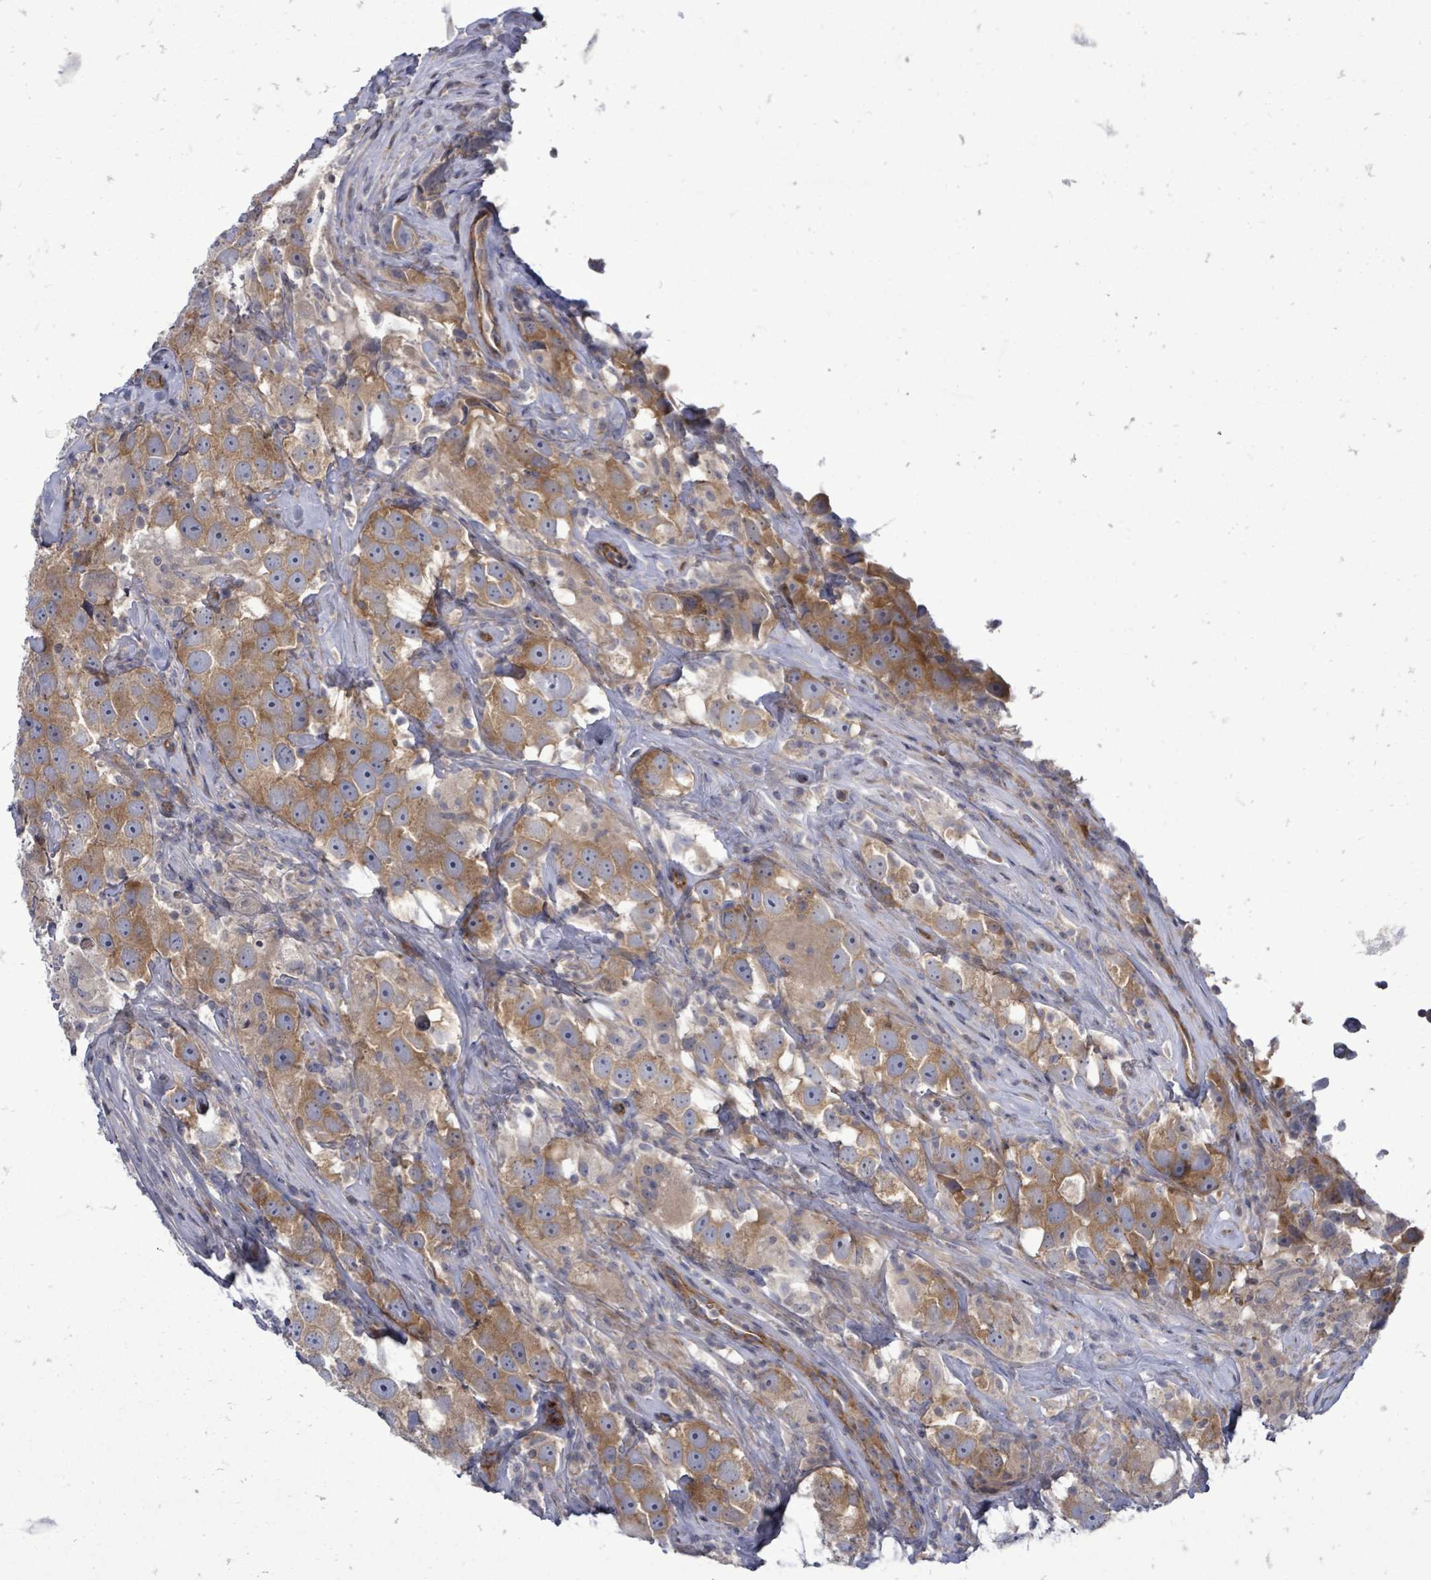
{"staining": {"intensity": "moderate", "quantity": ">75%", "location": "cytoplasmic/membranous"}, "tissue": "testis cancer", "cell_type": "Tumor cells", "image_type": "cancer", "snomed": [{"axis": "morphology", "description": "Seminoma, NOS"}, {"axis": "topography", "description": "Testis"}], "caption": "IHC (DAB) staining of human testis cancer (seminoma) exhibits moderate cytoplasmic/membranous protein expression in approximately >75% of tumor cells.", "gene": "RALGAPB", "patient": {"sex": "male", "age": 49}}